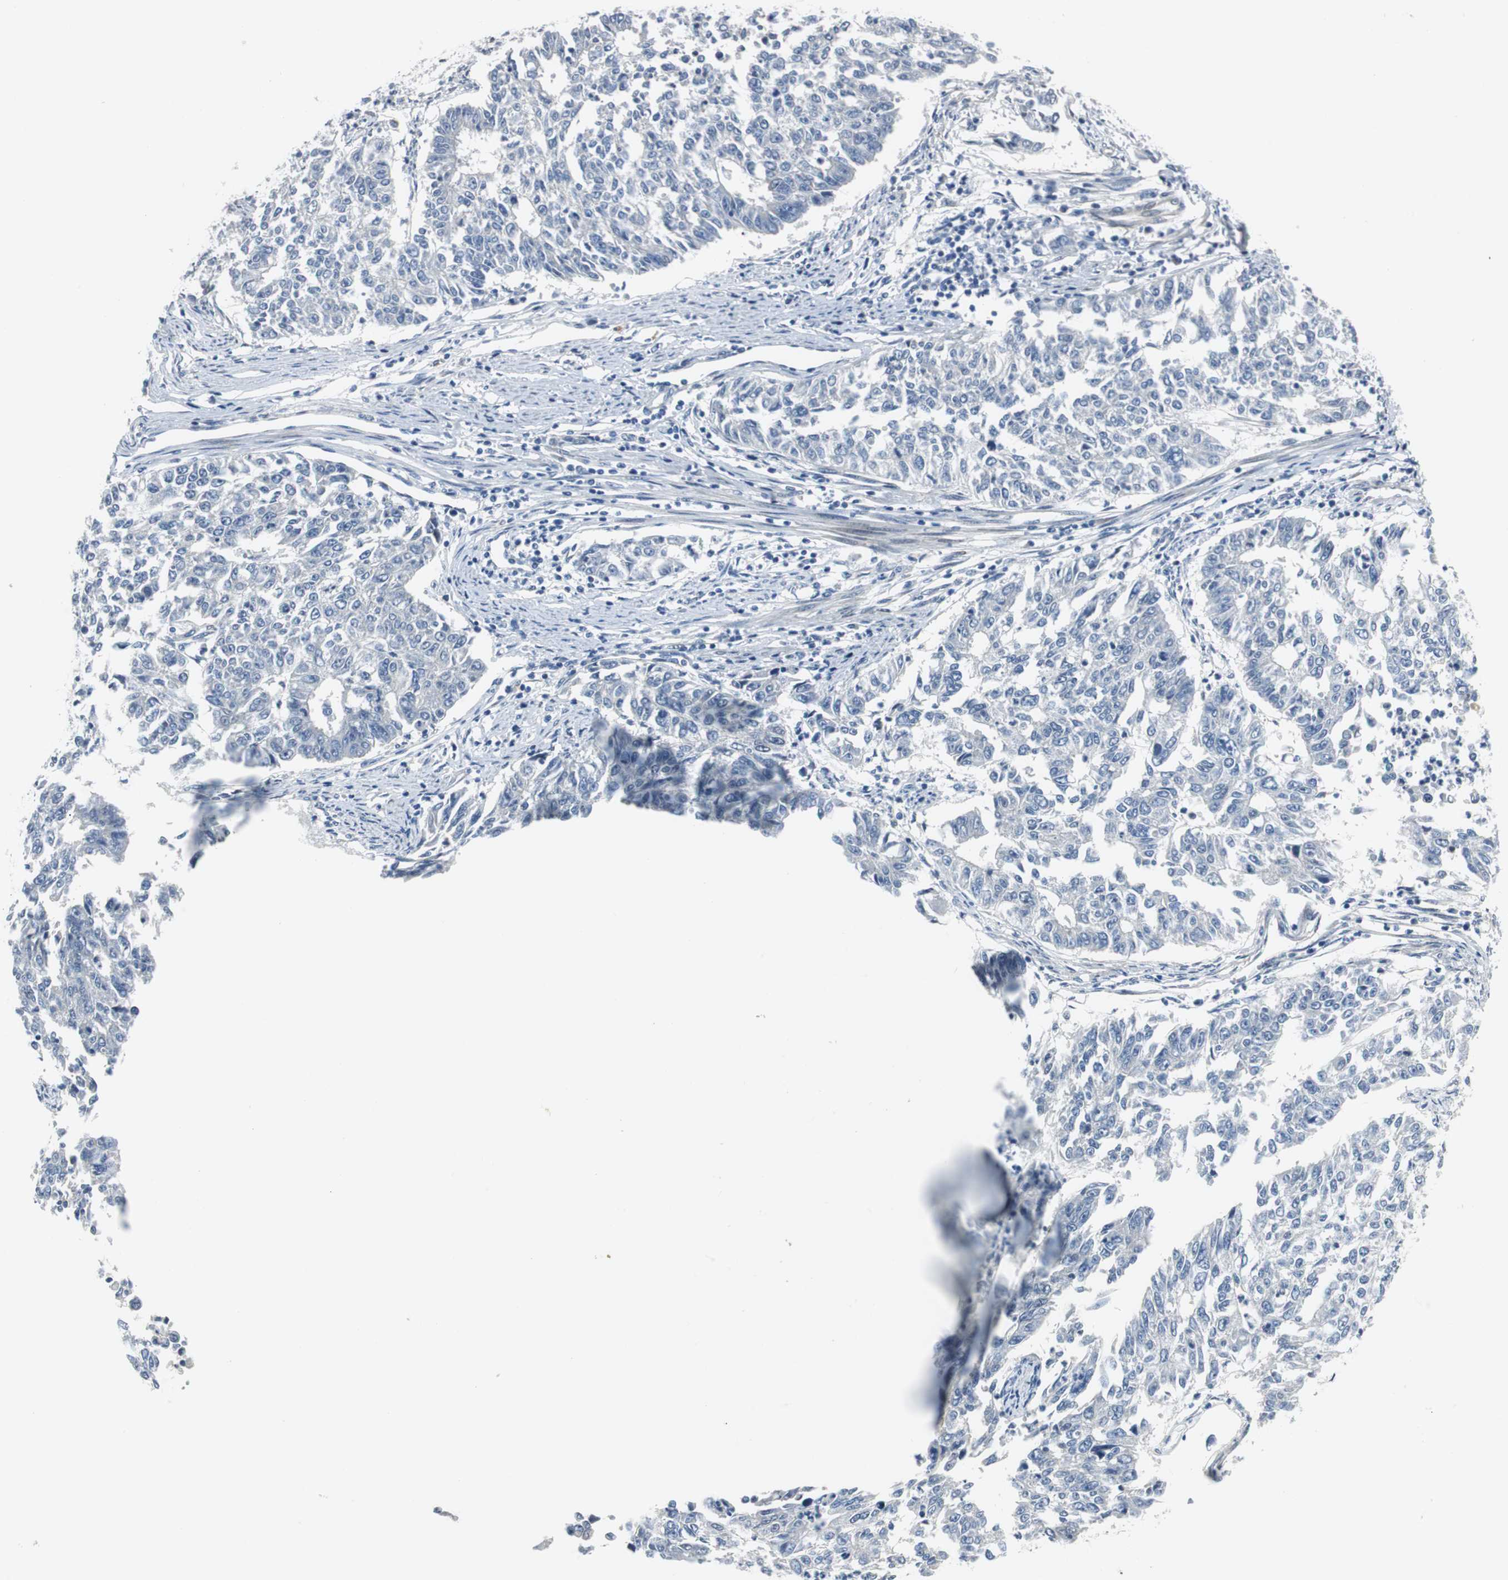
{"staining": {"intensity": "negative", "quantity": "none", "location": "none"}, "tissue": "endometrial cancer", "cell_type": "Tumor cells", "image_type": "cancer", "snomed": [{"axis": "morphology", "description": "Adenocarcinoma, NOS"}, {"axis": "topography", "description": "Endometrium"}], "caption": "A high-resolution image shows immunohistochemistry staining of endometrial adenocarcinoma, which shows no significant positivity in tumor cells. (Stains: DAB IHC with hematoxylin counter stain, Microscopy: brightfield microscopy at high magnification).", "gene": "FHL2", "patient": {"sex": "female", "age": 42}}